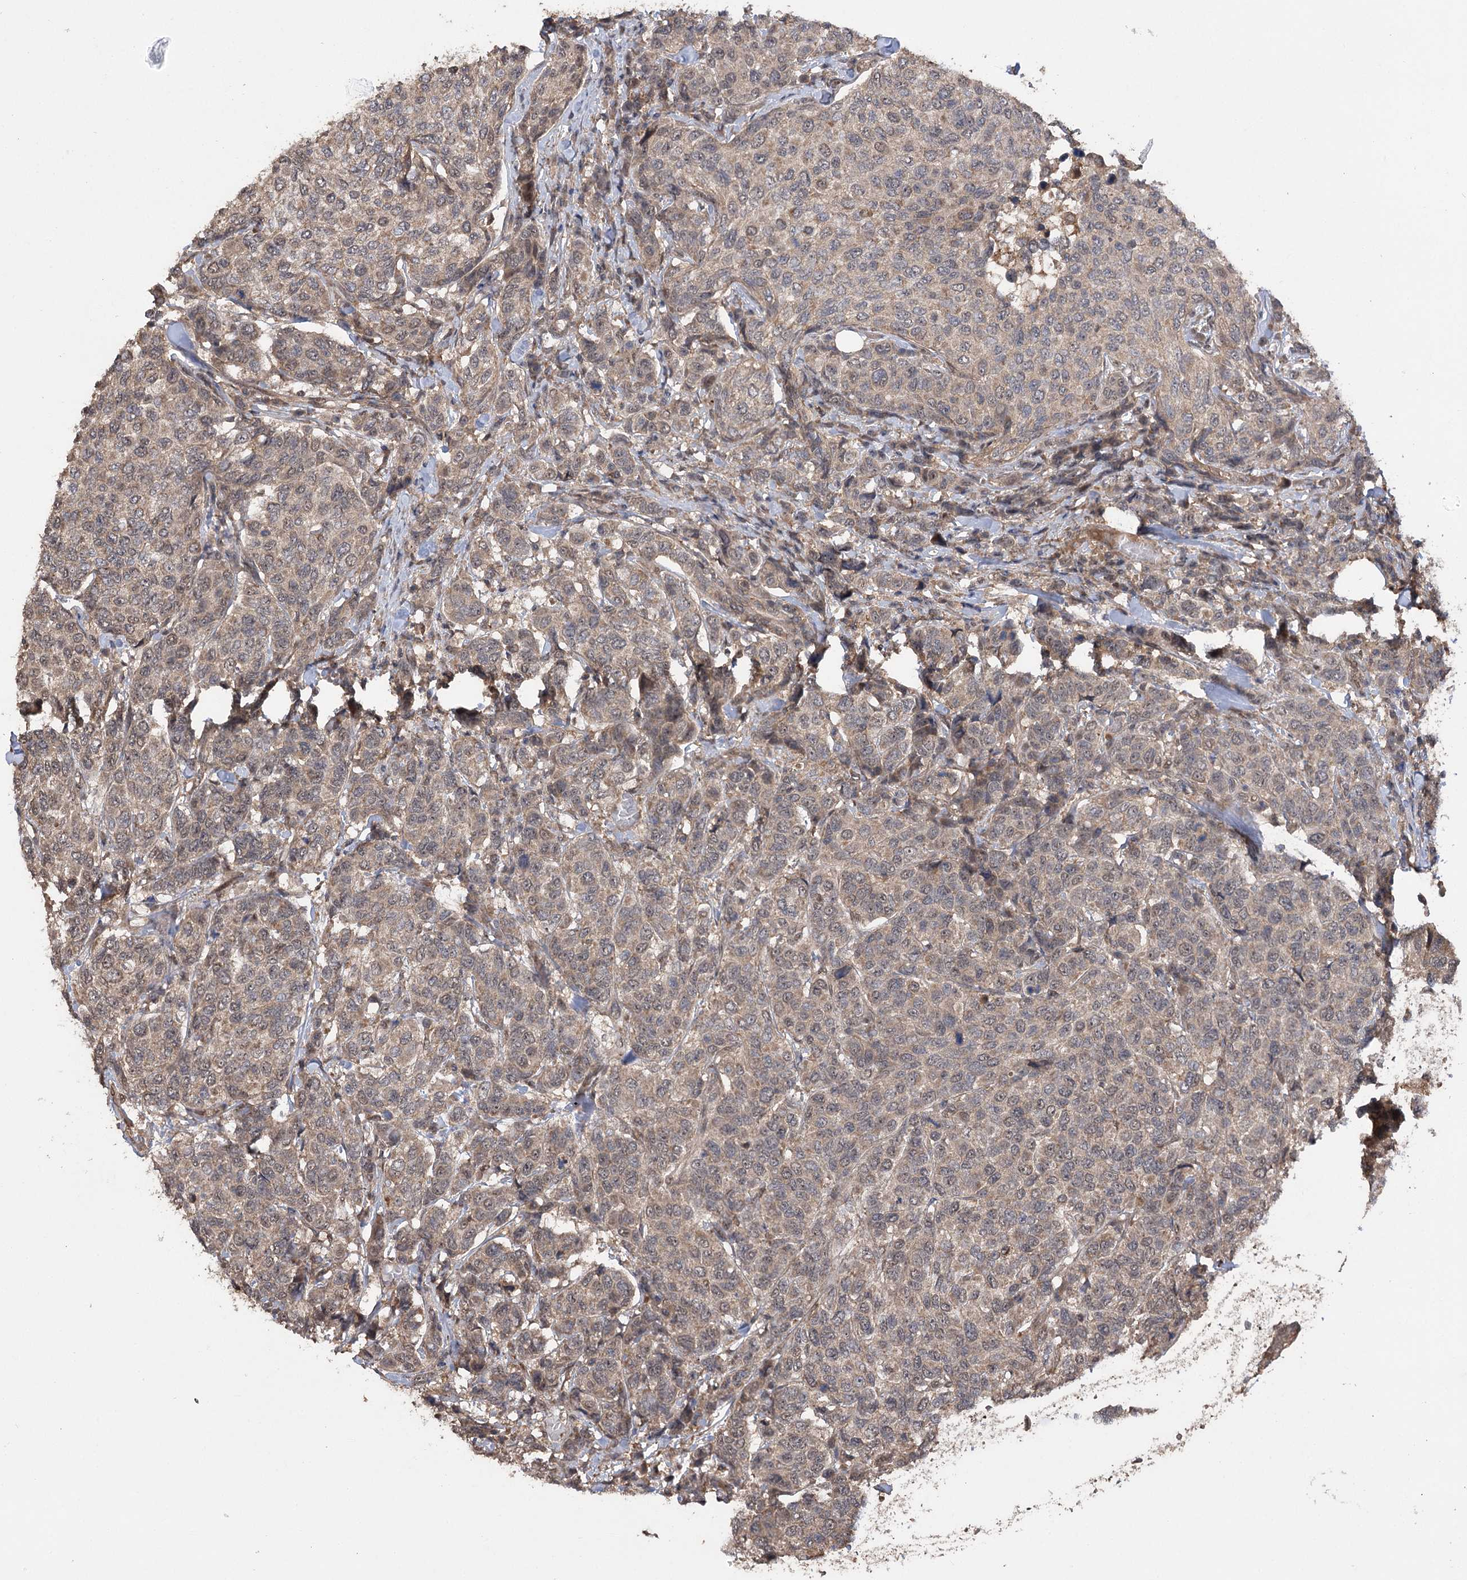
{"staining": {"intensity": "weak", "quantity": ">75%", "location": "cytoplasmic/membranous,nuclear"}, "tissue": "breast cancer", "cell_type": "Tumor cells", "image_type": "cancer", "snomed": [{"axis": "morphology", "description": "Duct carcinoma"}, {"axis": "topography", "description": "Breast"}], "caption": "IHC staining of breast cancer (intraductal carcinoma), which exhibits low levels of weak cytoplasmic/membranous and nuclear staining in about >75% of tumor cells indicating weak cytoplasmic/membranous and nuclear protein positivity. The staining was performed using DAB (3,3'-diaminobenzidine) (brown) for protein detection and nuclei were counterstained in hematoxylin (blue).", "gene": "TENM2", "patient": {"sex": "female", "age": 55}}